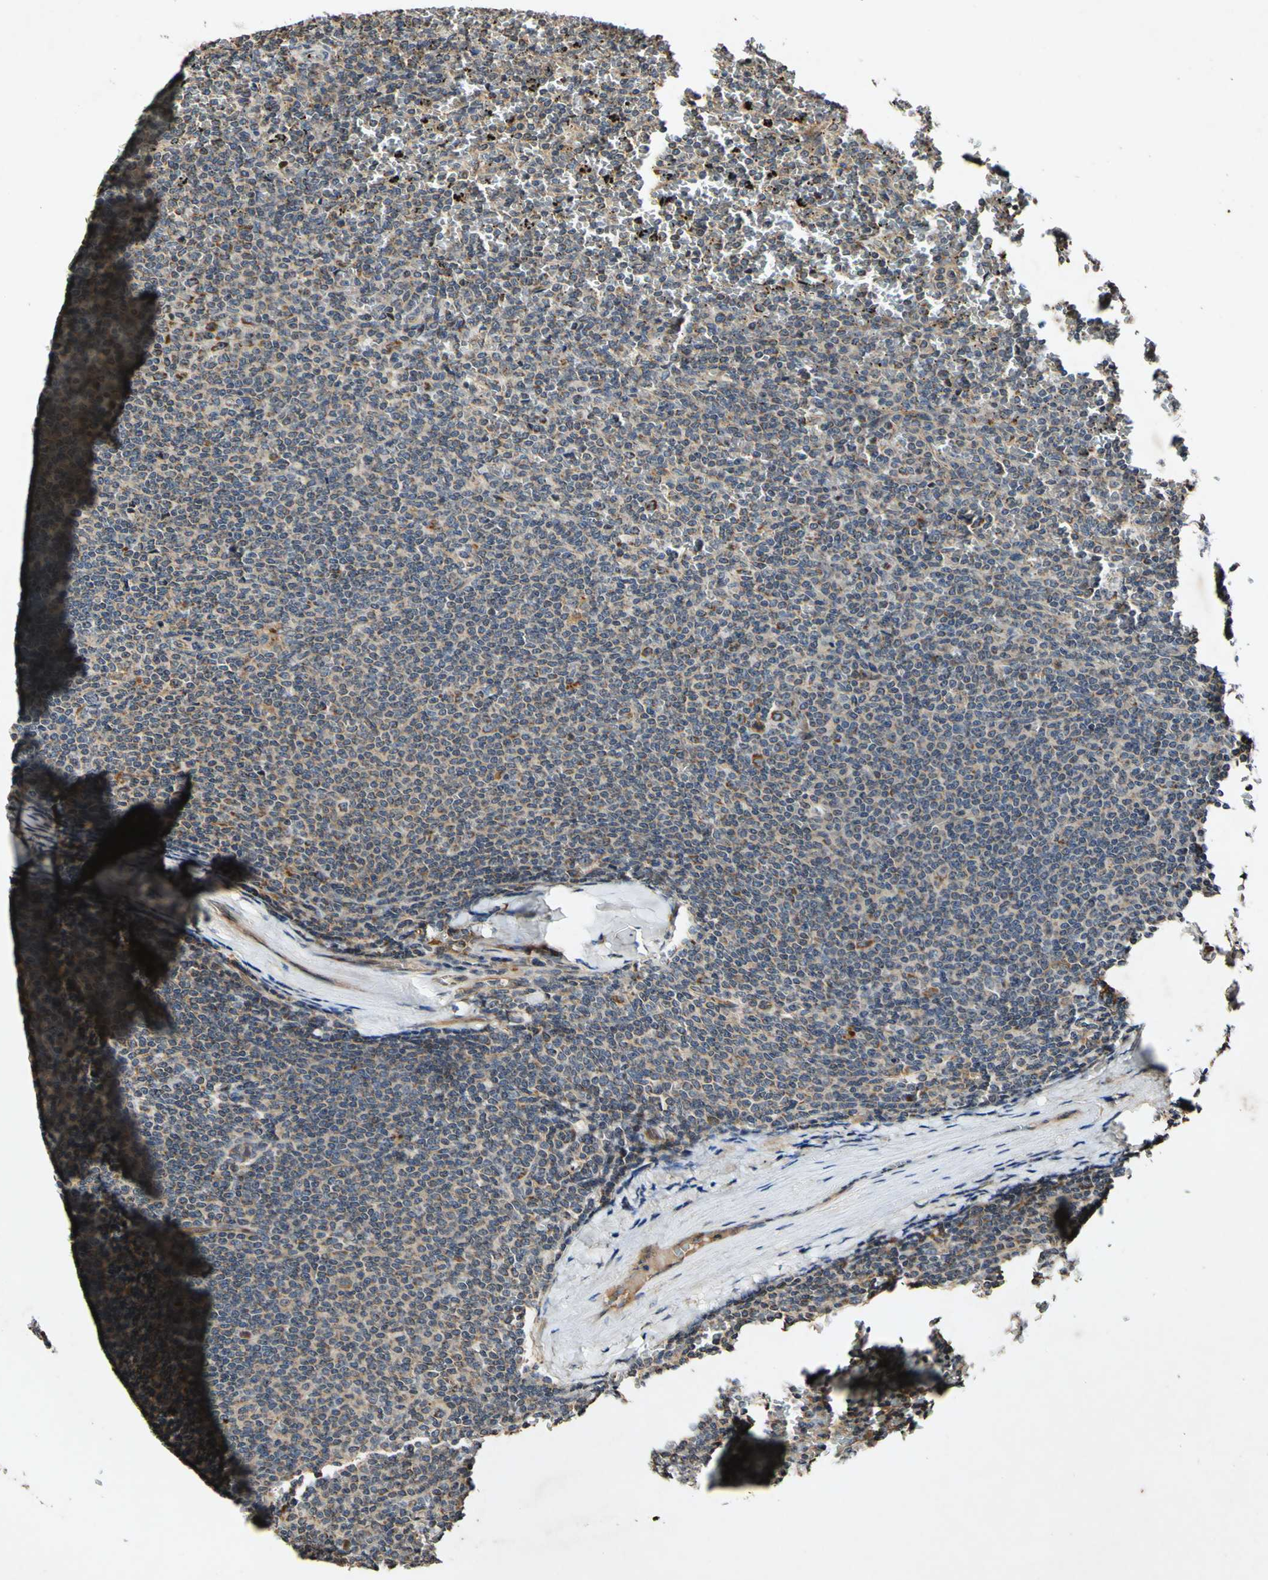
{"staining": {"intensity": "moderate", "quantity": "<25%", "location": "cytoplasmic/membranous"}, "tissue": "lymphoma", "cell_type": "Tumor cells", "image_type": "cancer", "snomed": [{"axis": "morphology", "description": "Malignant lymphoma, non-Hodgkin's type, Low grade"}, {"axis": "topography", "description": "Spleen"}], "caption": "Protein analysis of low-grade malignant lymphoma, non-Hodgkin's type tissue displays moderate cytoplasmic/membranous staining in about <25% of tumor cells.", "gene": "PLAT", "patient": {"sex": "female", "age": 77}}